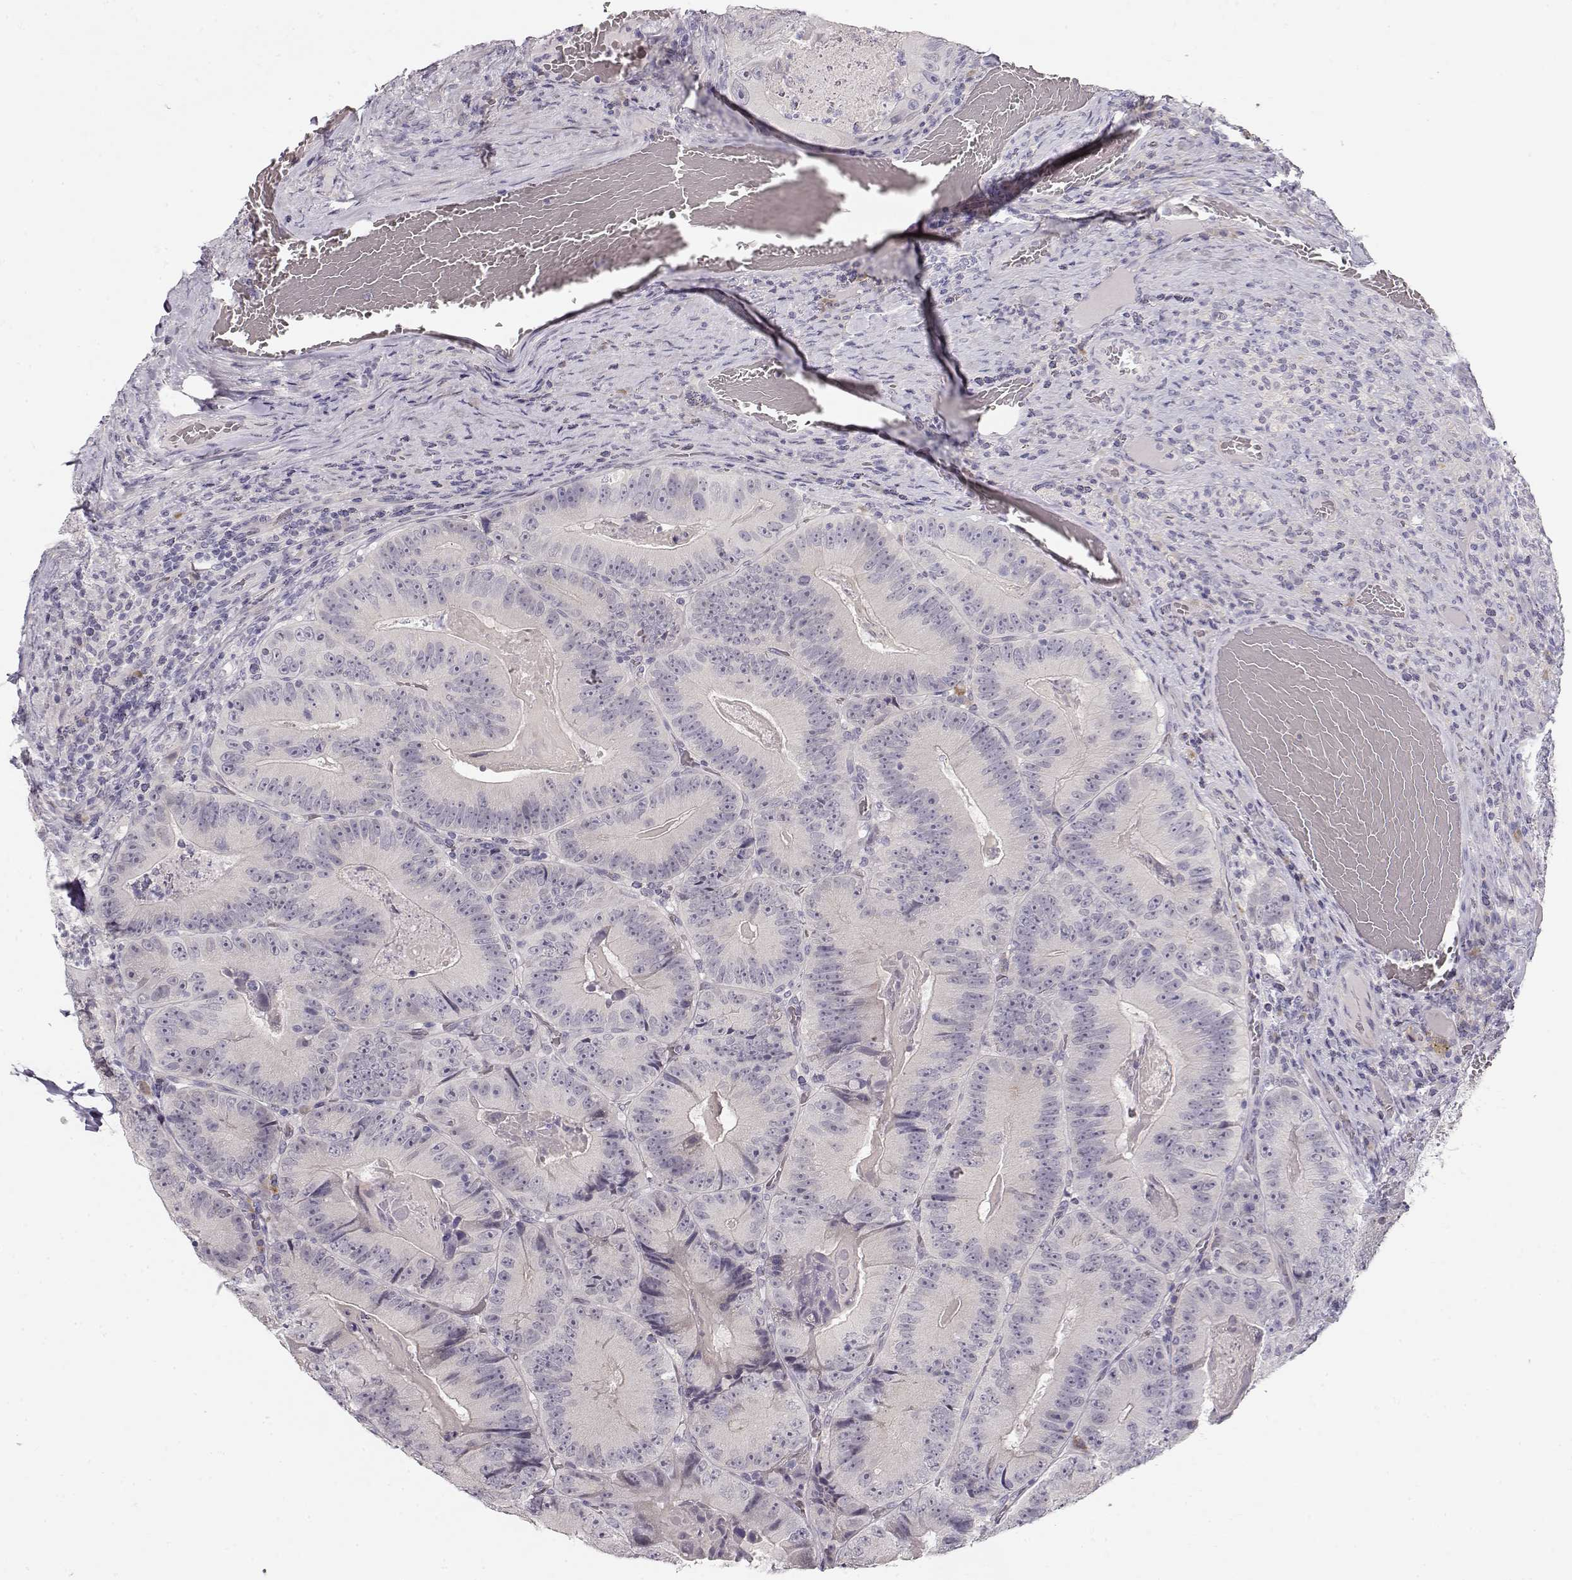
{"staining": {"intensity": "negative", "quantity": "none", "location": "none"}, "tissue": "colorectal cancer", "cell_type": "Tumor cells", "image_type": "cancer", "snomed": [{"axis": "morphology", "description": "Adenocarcinoma, NOS"}, {"axis": "topography", "description": "Colon"}], "caption": "IHC micrograph of neoplastic tissue: human colorectal cancer stained with DAB (3,3'-diaminobenzidine) shows no significant protein expression in tumor cells.", "gene": "TTC26", "patient": {"sex": "female", "age": 86}}